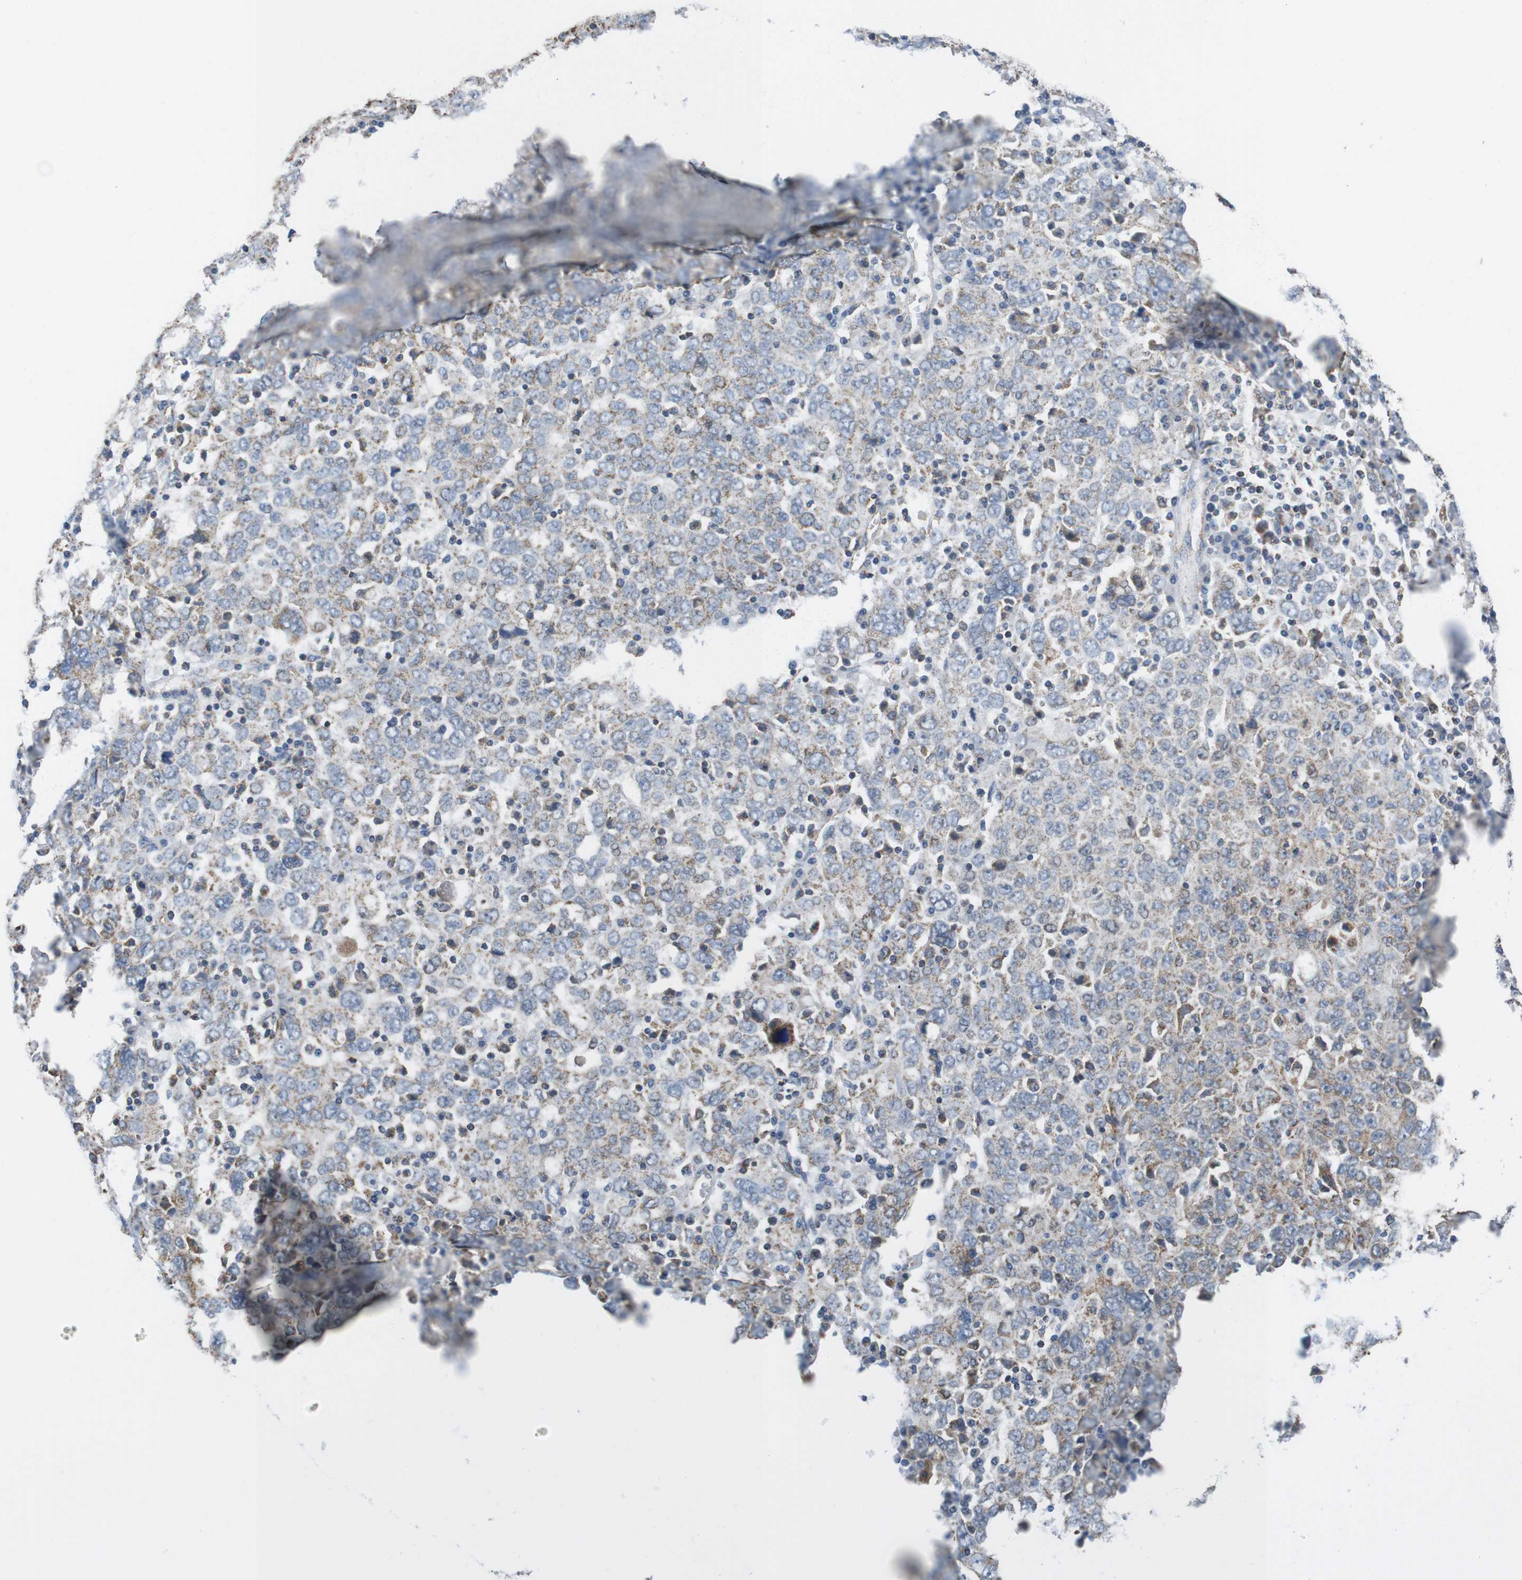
{"staining": {"intensity": "moderate", "quantity": "25%-75%", "location": "cytoplasmic/membranous"}, "tissue": "ovarian cancer", "cell_type": "Tumor cells", "image_type": "cancer", "snomed": [{"axis": "morphology", "description": "Carcinoma, endometroid"}, {"axis": "topography", "description": "Ovary"}], "caption": "Immunohistochemistry (IHC) histopathology image of neoplastic tissue: human endometroid carcinoma (ovarian) stained using immunohistochemistry exhibits medium levels of moderate protein expression localized specifically in the cytoplasmic/membranous of tumor cells, appearing as a cytoplasmic/membranous brown color.", "gene": "GRIK2", "patient": {"sex": "female", "age": 62}}